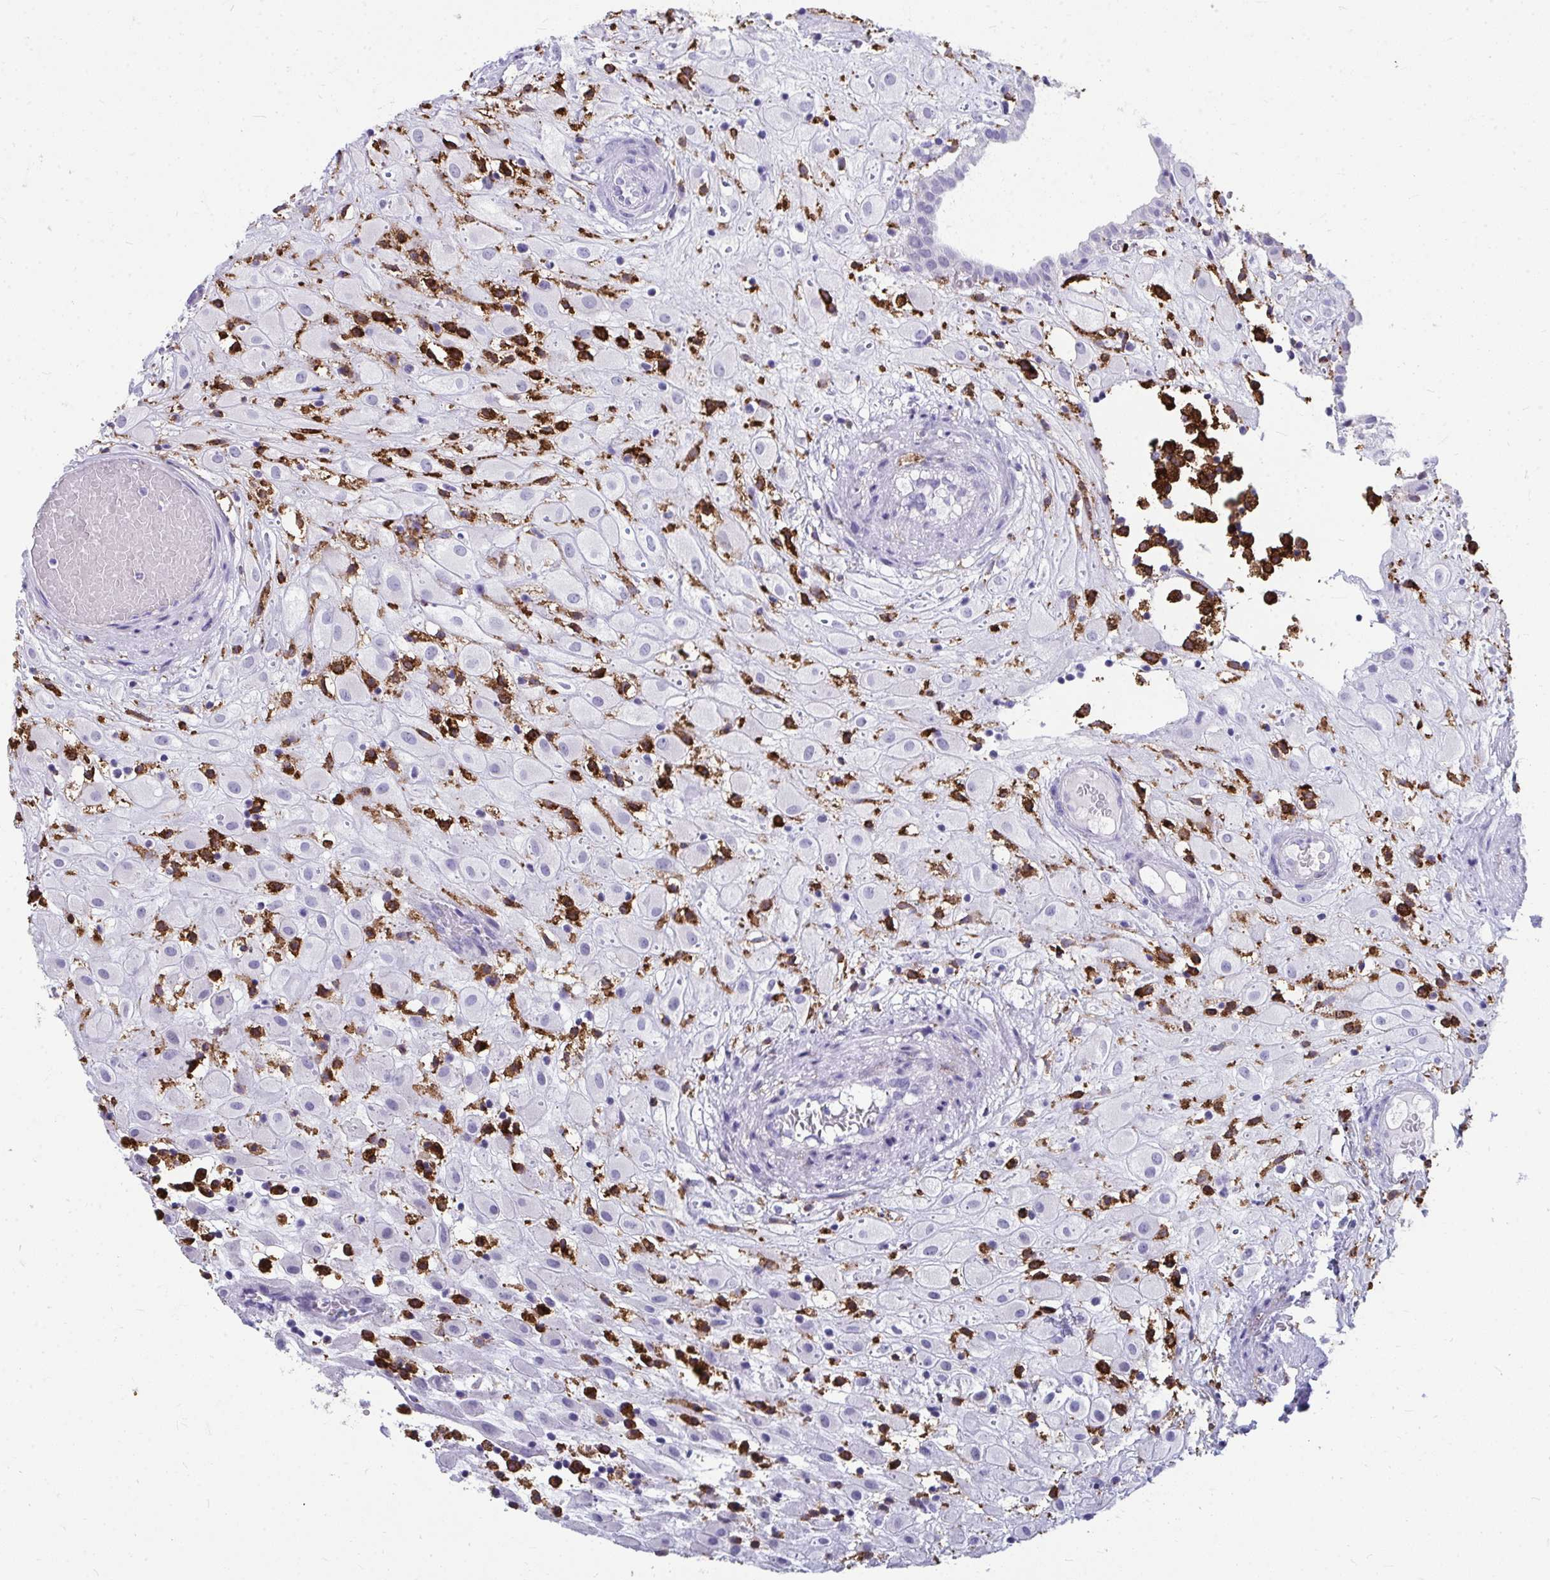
{"staining": {"intensity": "negative", "quantity": "none", "location": "none"}, "tissue": "placenta", "cell_type": "Decidual cells", "image_type": "normal", "snomed": [{"axis": "morphology", "description": "Normal tissue, NOS"}, {"axis": "topography", "description": "Placenta"}], "caption": "This is an immunohistochemistry image of unremarkable human placenta. There is no expression in decidual cells.", "gene": "CD163", "patient": {"sex": "female", "age": 24}}